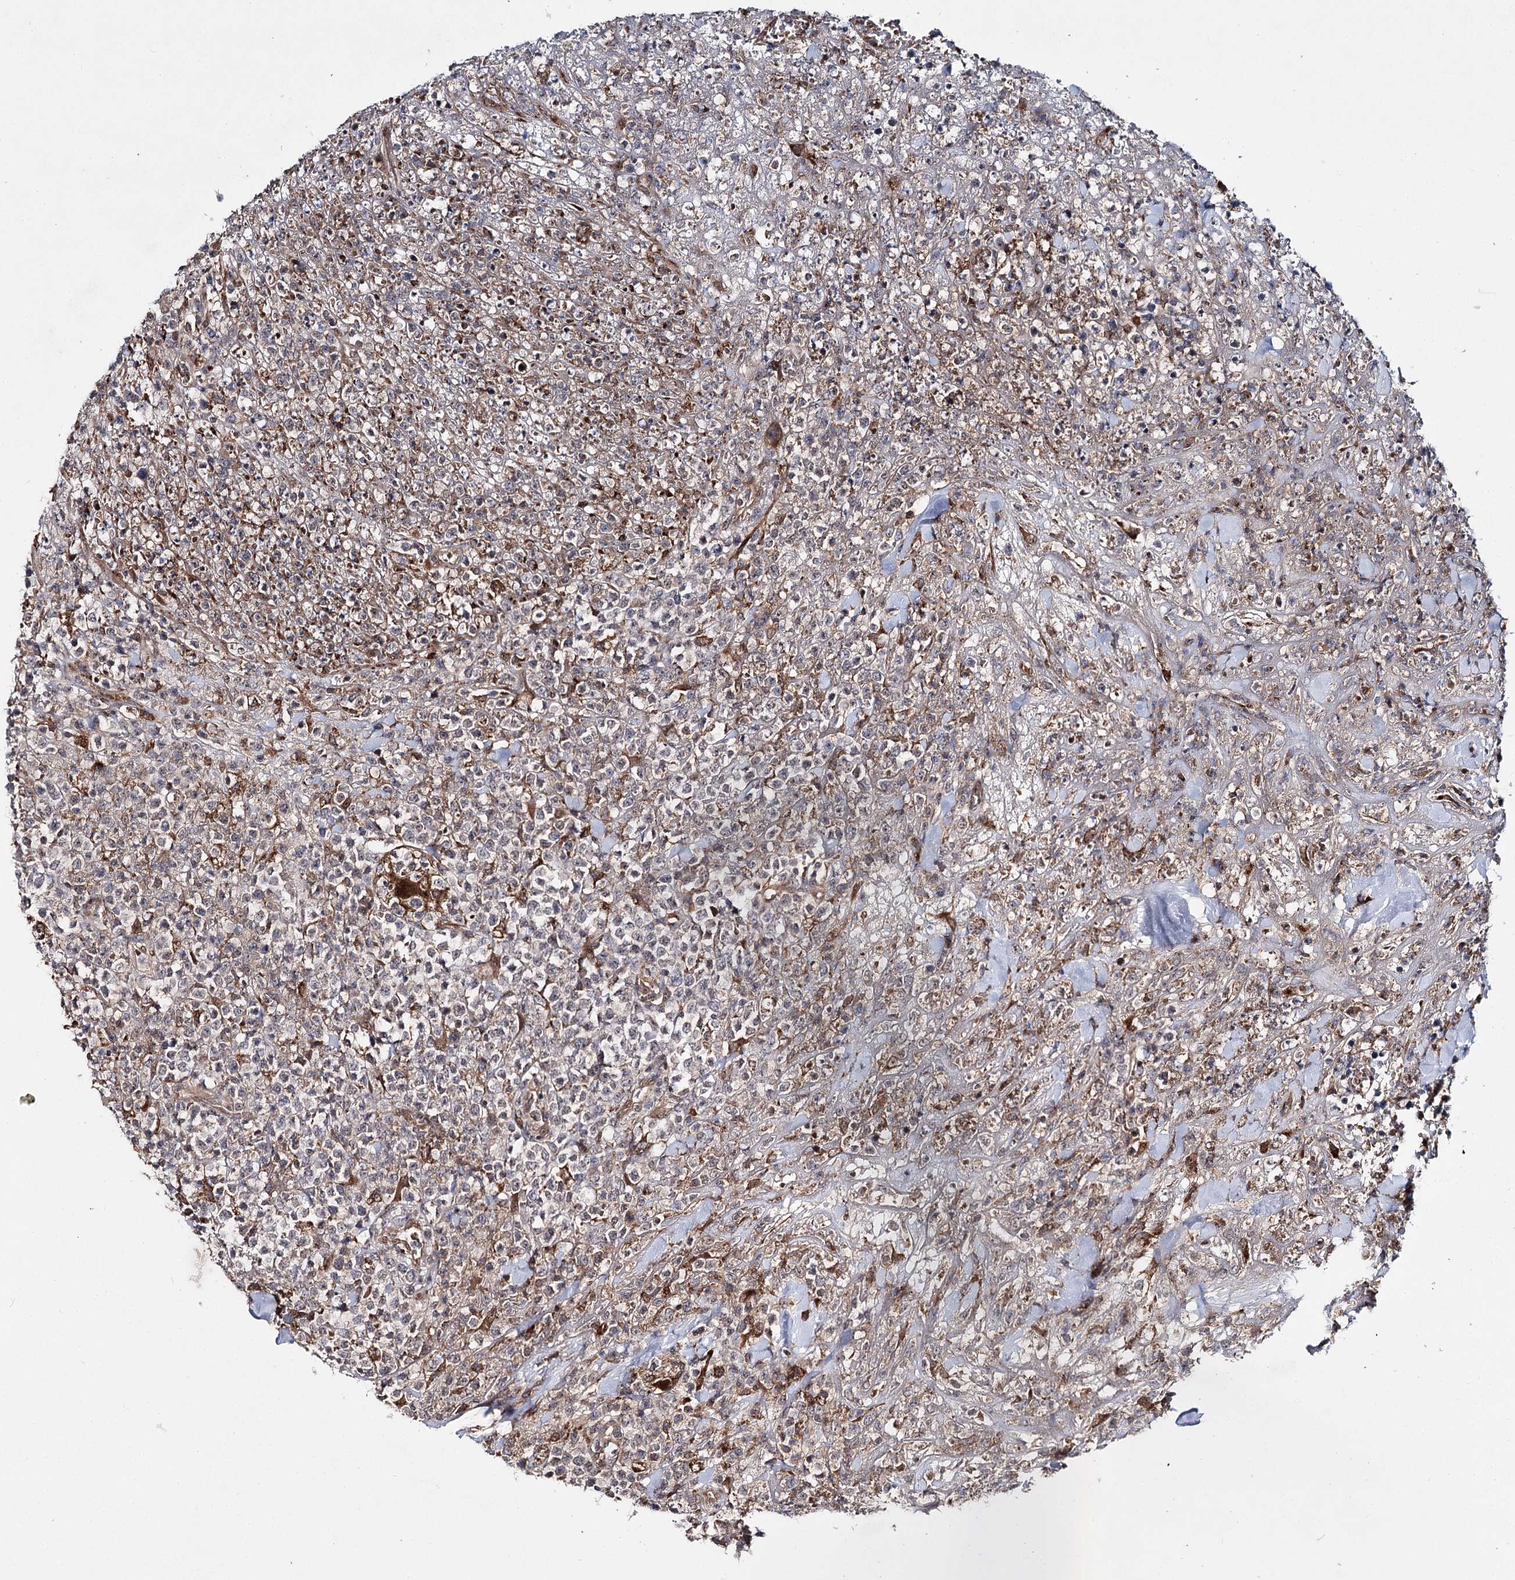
{"staining": {"intensity": "negative", "quantity": "none", "location": "none"}, "tissue": "lymphoma", "cell_type": "Tumor cells", "image_type": "cancer", "snomed": [{"axis": "morphology", "description": "Malignant lymphoma, non-Hodgkin's type, High grade"}, {"axis": "topography", "description": "Colon"}], "caption": "Tumor cells are negative for brown protein staining in malignant lymphoma, non-Hodgkin's type (high-grade).", "gene": "MSANTD2", "patient": {"sex": "female", "age": 53}}